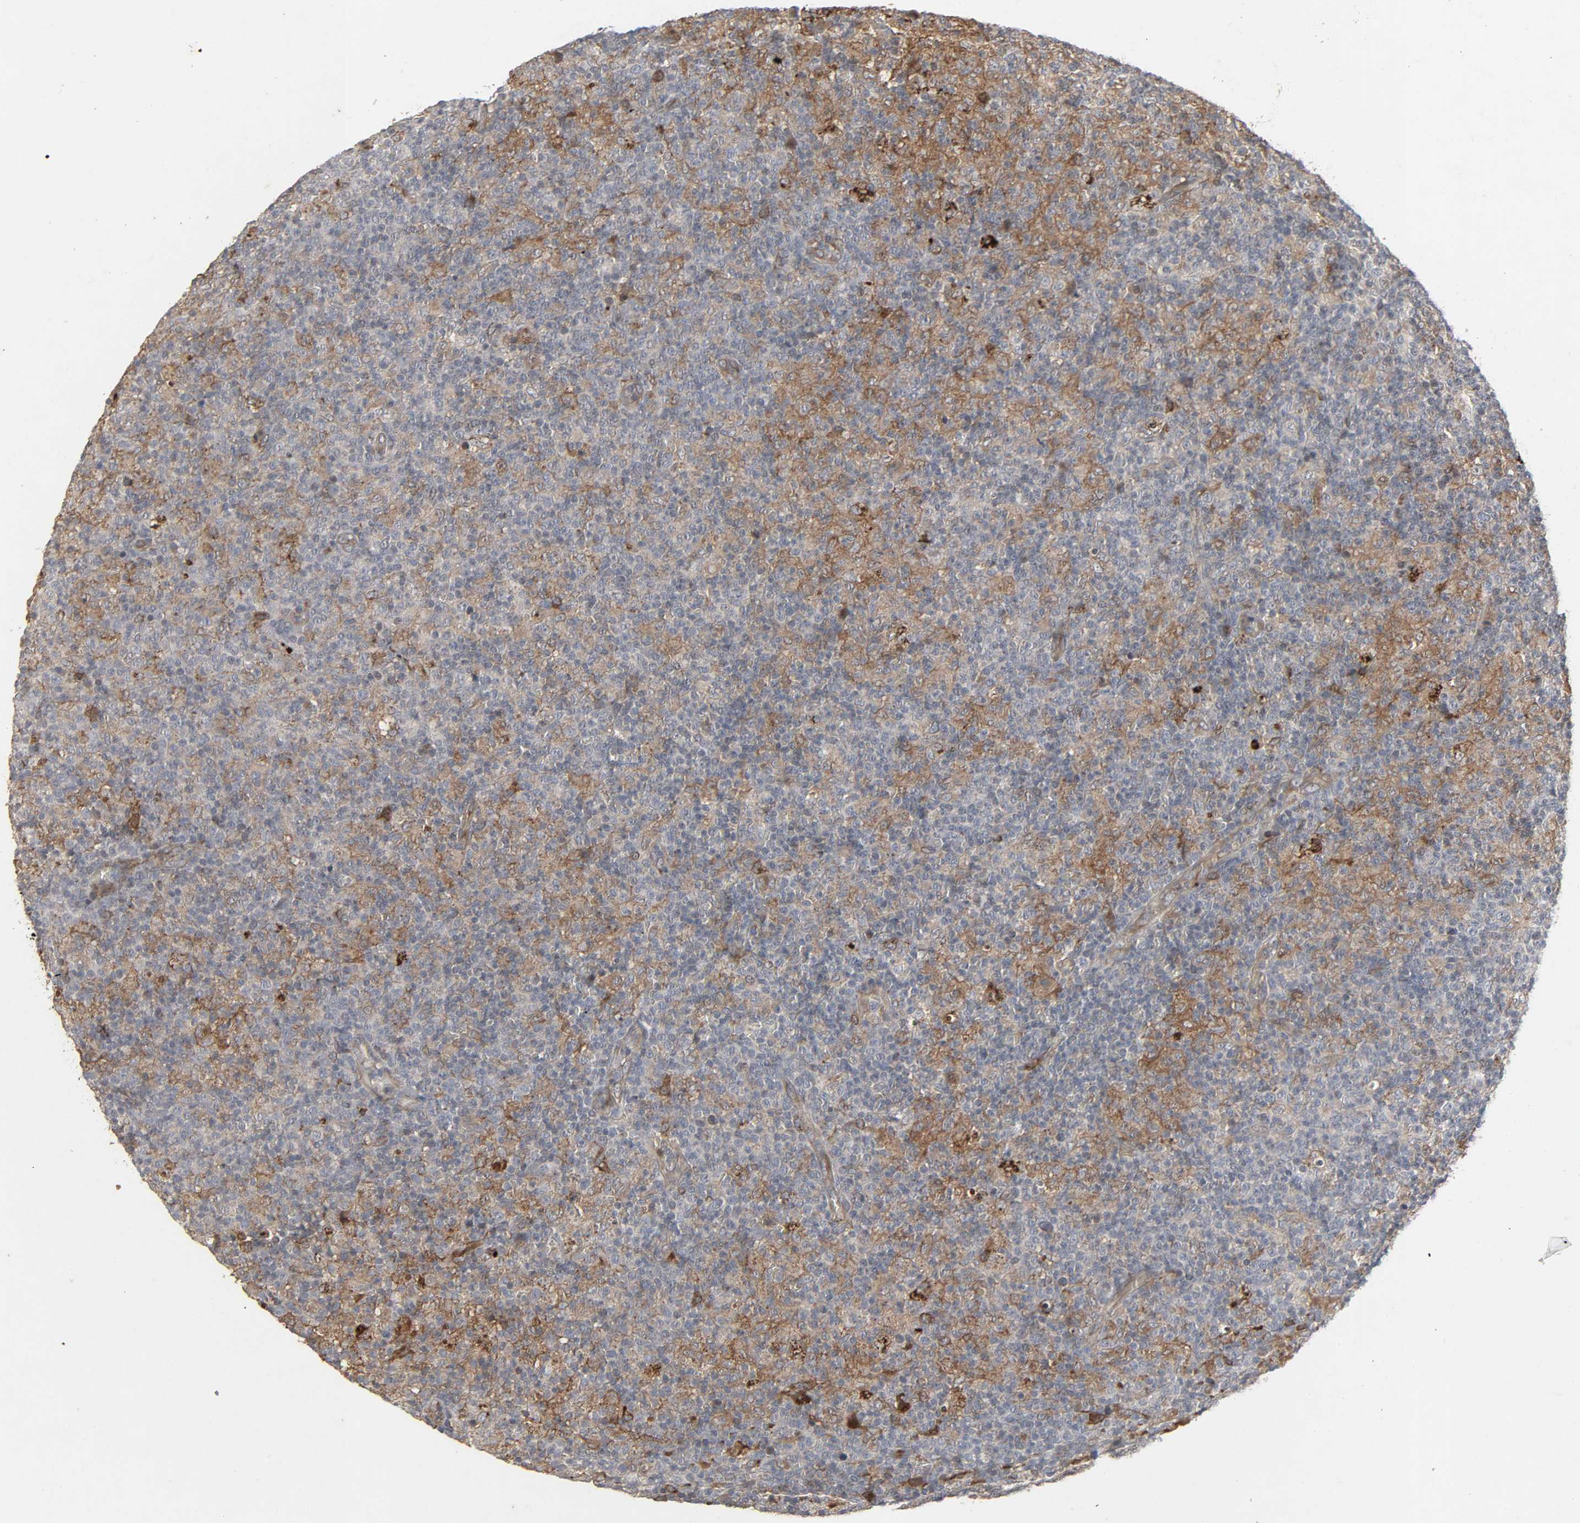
{"staining": {"intensity": "moderate", "quantity": ">75%", "location": "cytoplasmic/membranous"}, "tissue": "lymph node", "cell_type": "Germinal center cells", "image_type": "normal", "snomed": [{"axis": "morphology", "description": "Normal tissue, NOS"}, {"axis": "morphology", "description": "Inflammation, NOS"}, {"axis": "topography", "description": "Lymph node"}], "caption": "A brown stain labels moderate cytoplasmic/membranous positivity of a protein in germinal center cells of unremarkable lymph node.", "gene": "ADCY4", "patient": {"sex": "male", "age": 55}}